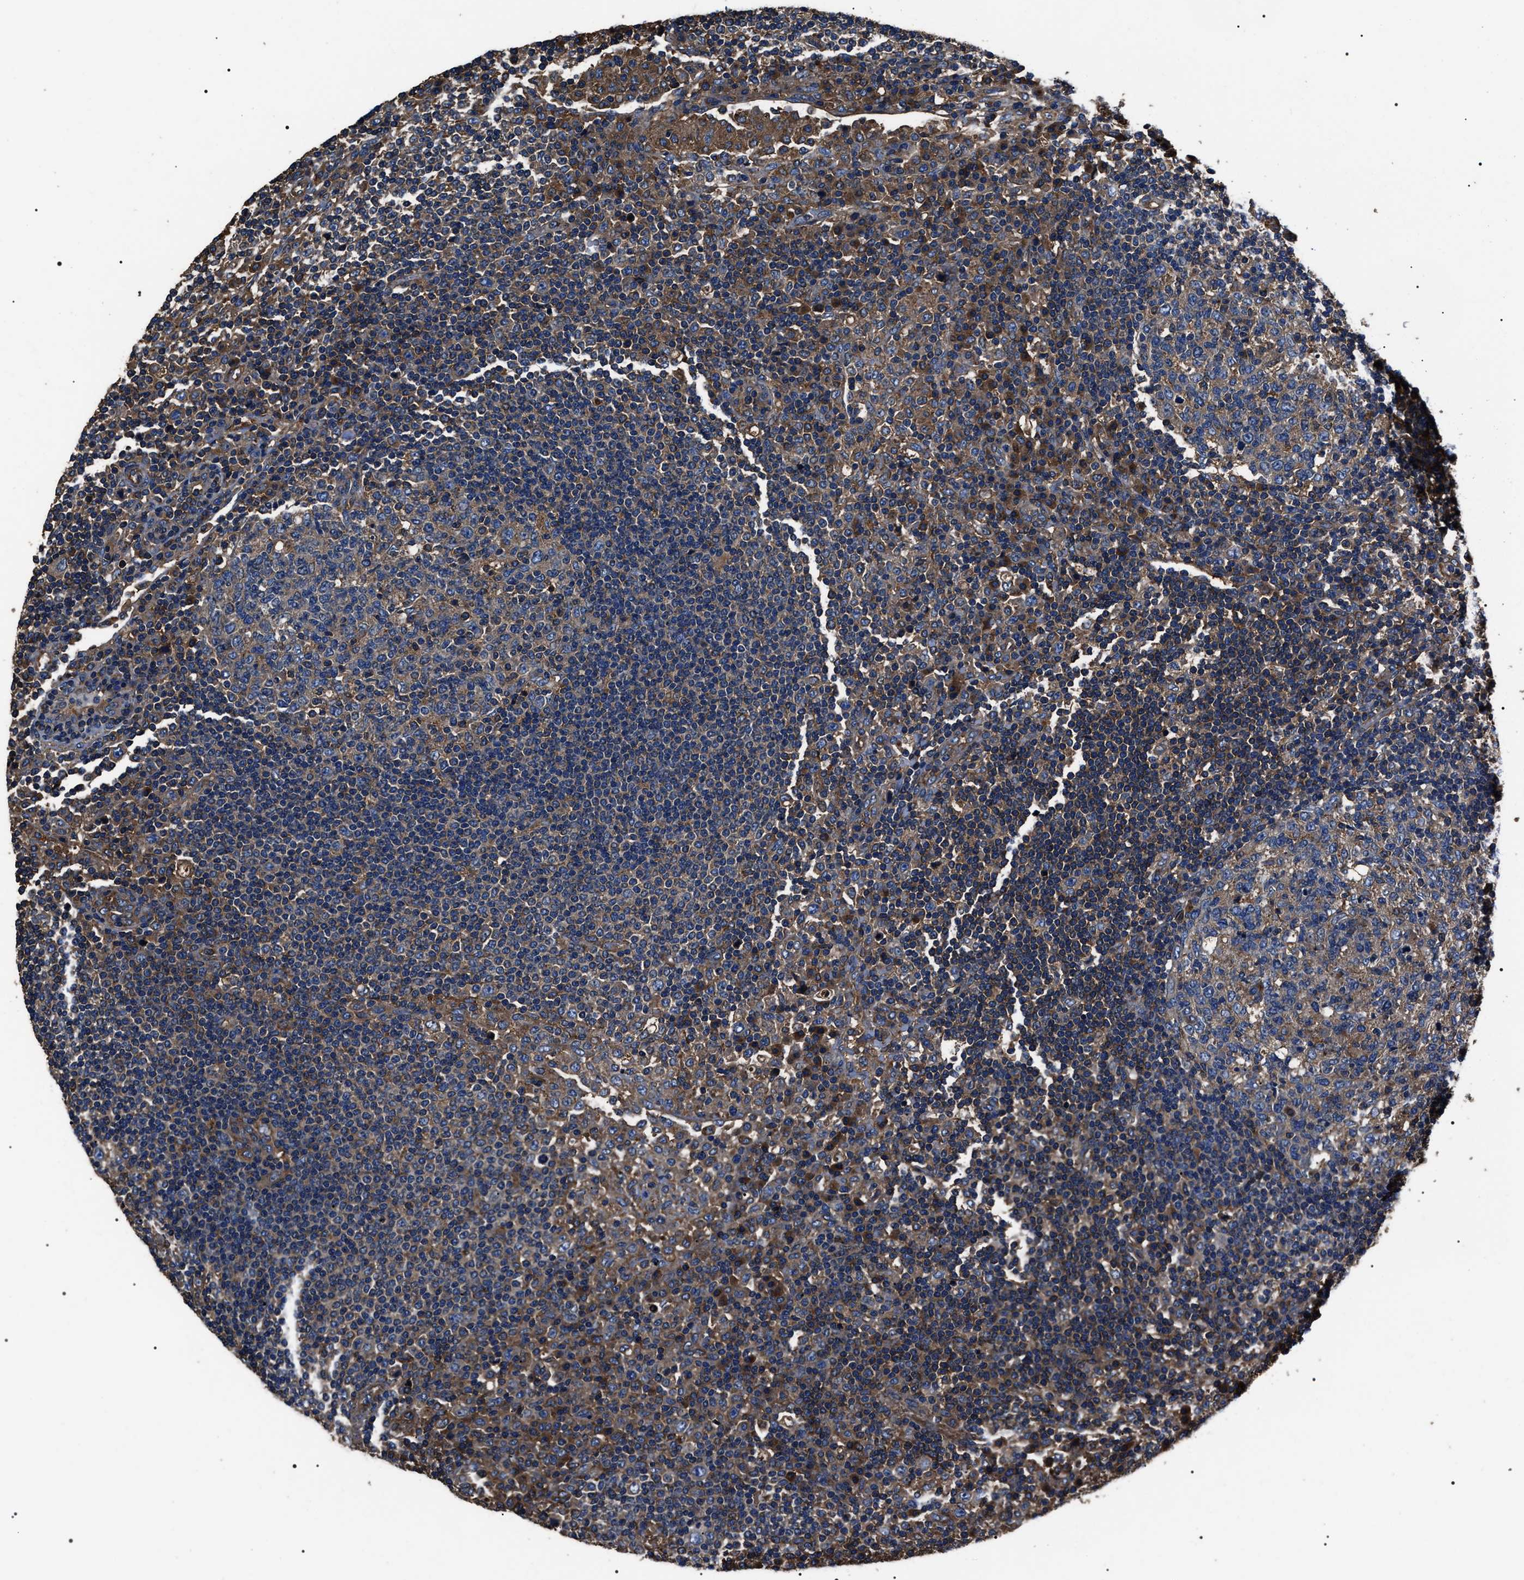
{"staining": {"intensity": "moderate", "quantity": "25%-75%", "location": "cytoplasmic/membranous"}, "tissue": "lymph node", "cell_type": "Germinal center cells", "image_type": "normal", "snomed": [{"axis": "morphology", "description": "Normal tissue, NOS"}, {"axis": "topography", "description": "Lymph node"}], "caption": "Immunohistochemical staining of normal human lymph node displays moderate cytoplasmic/membranous protein staining in approximately 25%-75% of germinal center cells.", "gene": "HSCB", "patient": {"sex": "female", "age": 53}}